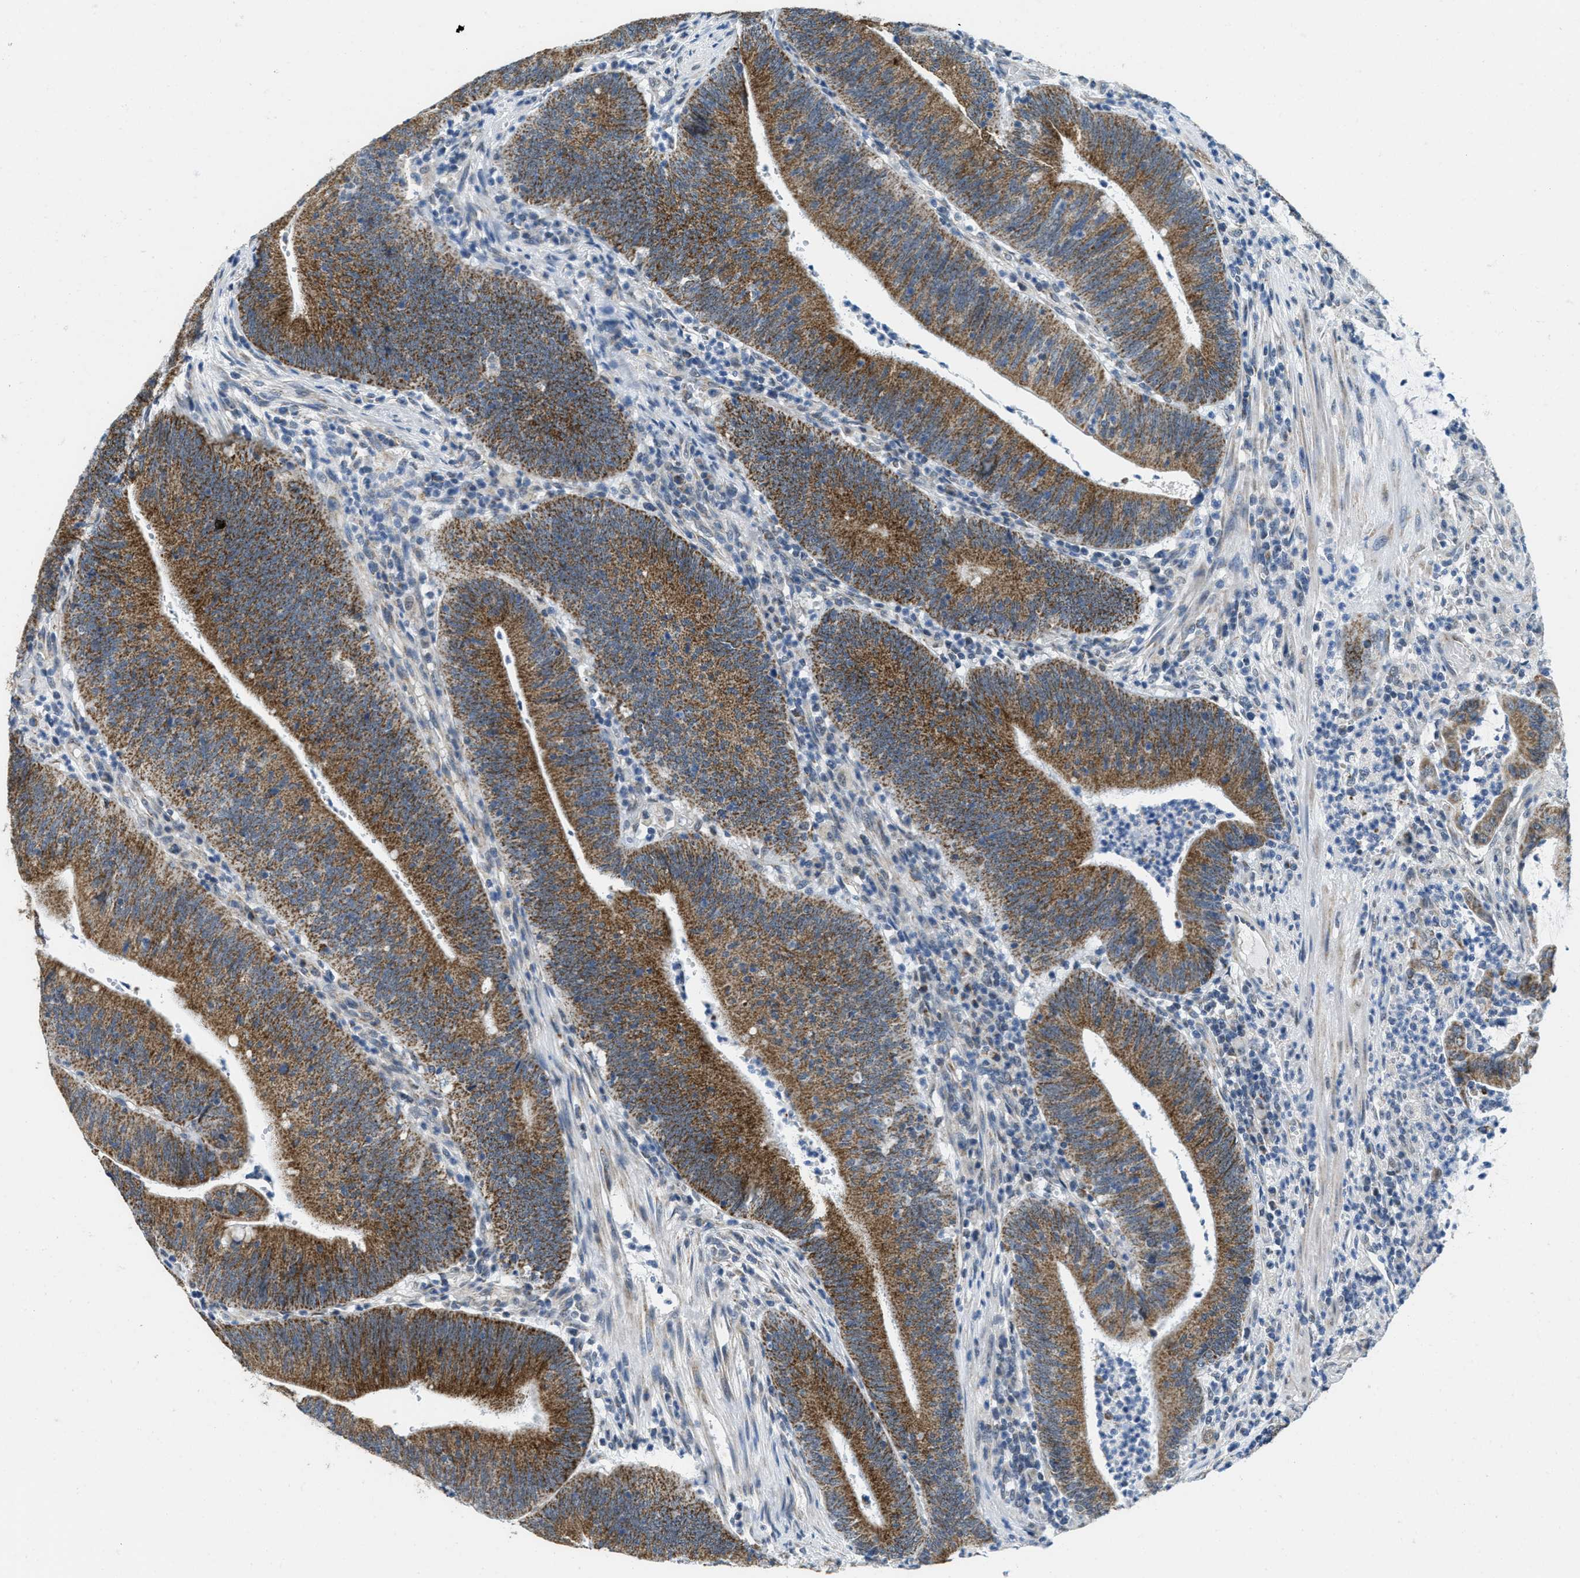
{"staining": {"intensity": "moderate", "quantity": ">75%", "location": "cytoplasmic/membranous"}, "tissue": "colorectal cancer", "cell_type": "Tumor cells", "image_type": "cancer", "snomed": [{"axis": "morphology", "description": "Normal tissue, NOS"}, {"axis": "morphology", "description": "Adenocarcinoma, NOS"}, {"axis": "topography", "description": "Rectum"}], "caption": "There is medium levels of moderate cytoplasmic/membranous positivity in tumor cells of colorectal cancer (adenocarcinoma), as demonstrated by immunohistochemical staining (brown color).", "gene": "TOMM70", "patient": {"sex": "female", "age": 66}}